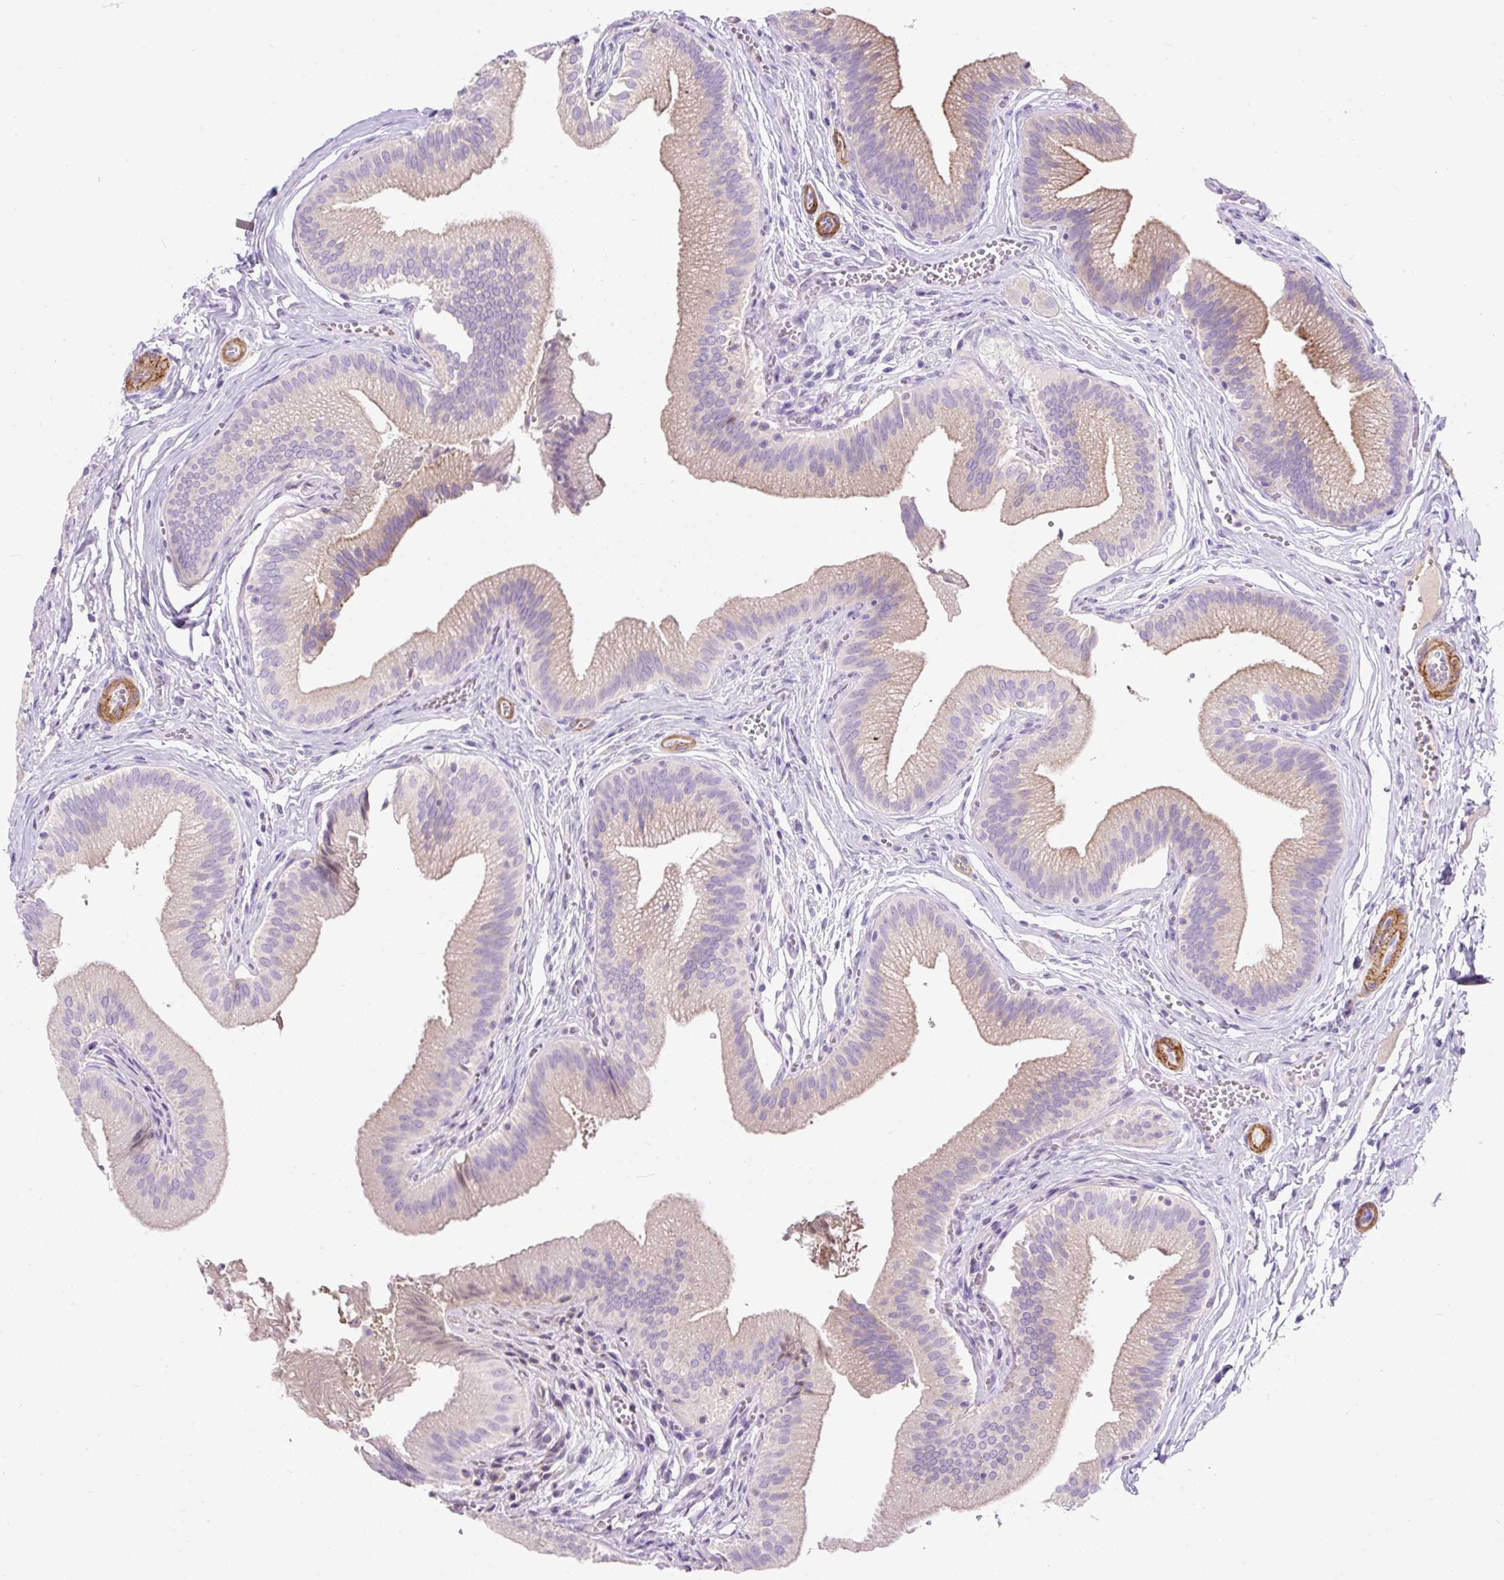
{"staining": {"intensity": "weak", "quantity": "25%-75%", "location": "cytoplasmic/membranous"}, "tissue": "gallbladder", "cell_type": "Glandular cells", "image_type": "normal", "snomed": [{"axis": "morphology", "description": "Normal tissue, NOS"}, {"axis": "topography", "description": "Gallbladder"}], "caption": "The photomicrograph shows a brown stain indicating the presence of a protein in the cytoplasmic/membranous of glandular cells in gallbladder.", "gene": "SUSD5", "patient": {"sex": "male", "age": 17}}